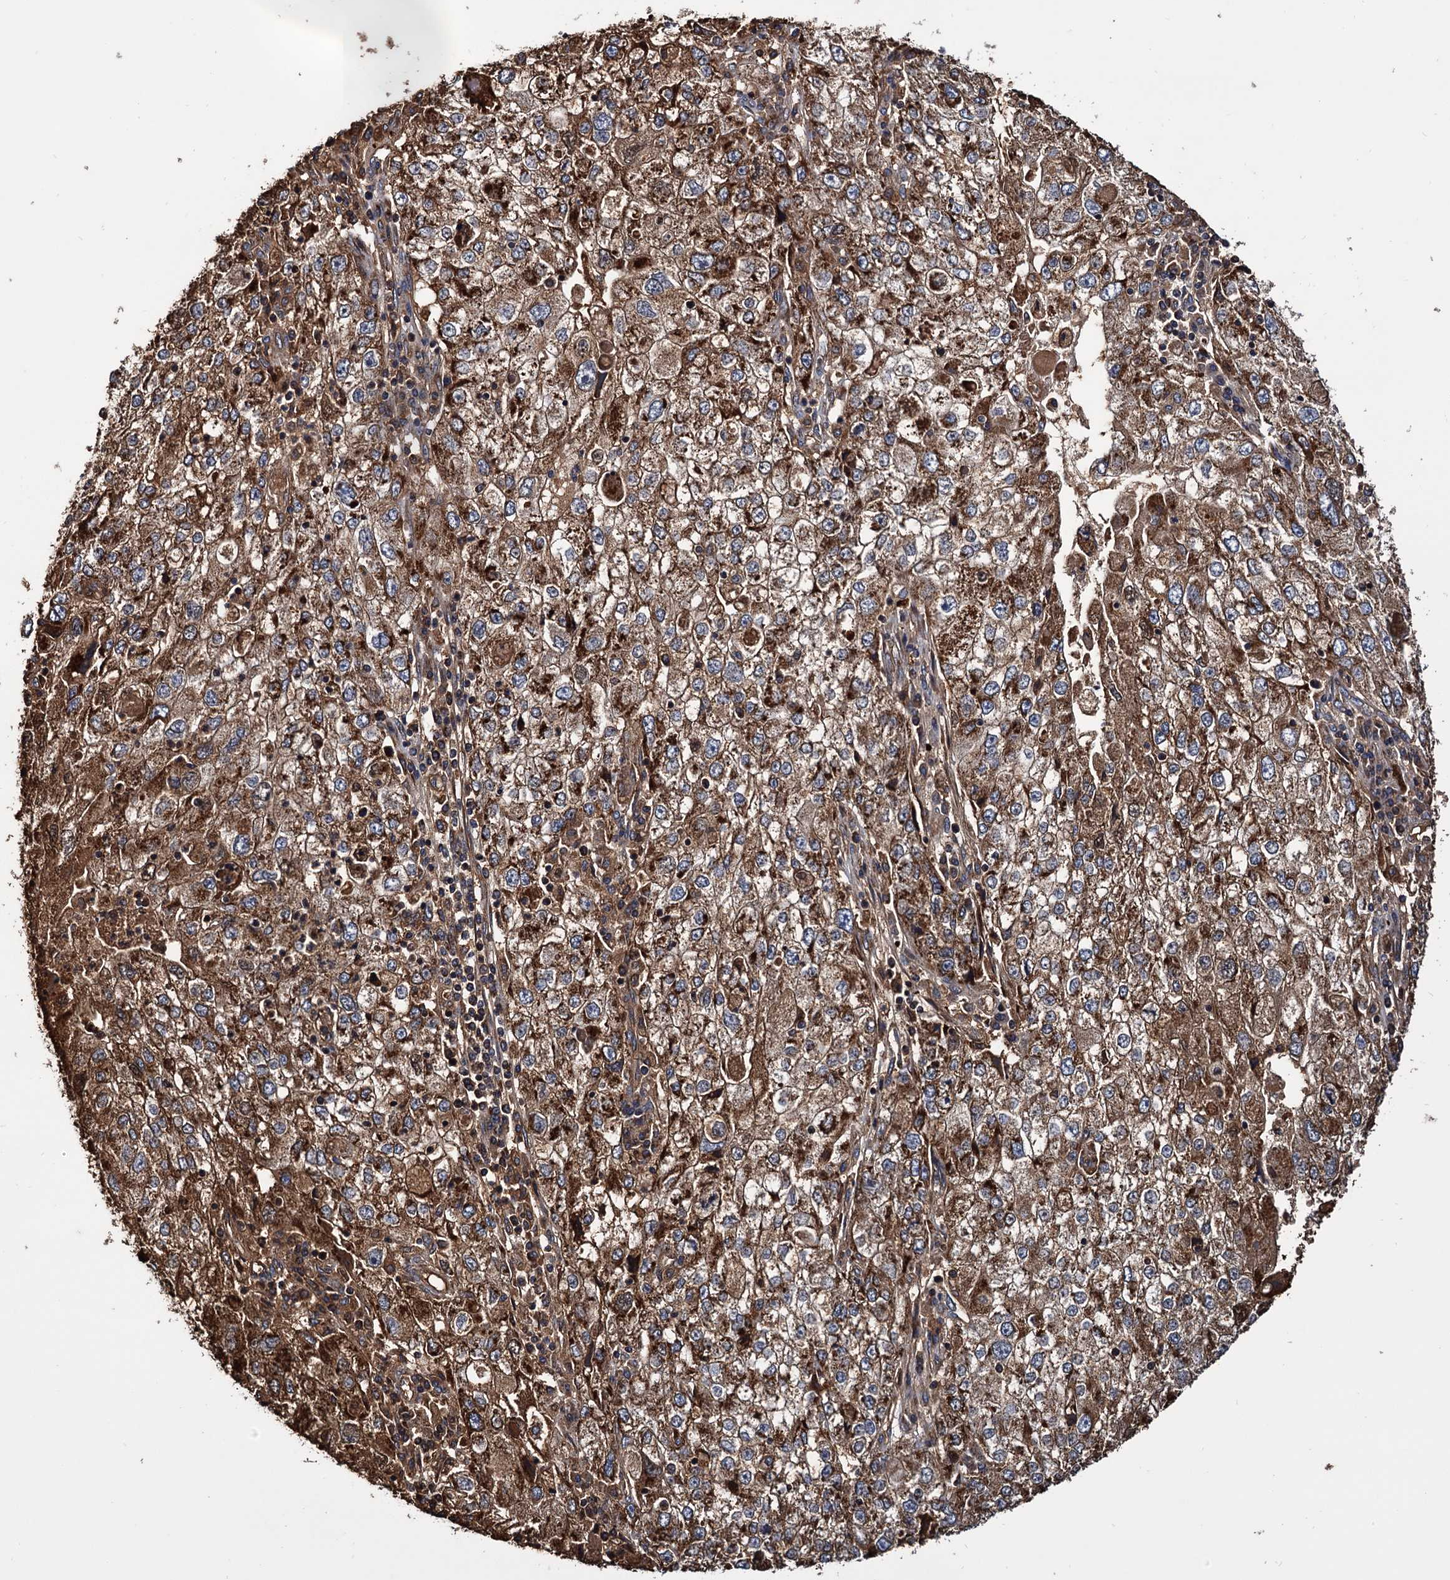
{"staining": {"intensity": "strong", "quantity": ">75%", "location": "cytoplasmic/membranous"}, "tissue": "endometrial cancer", "cell_type": "Tumor cells", "image_type": "cancer", "snomed": [{"axis": "morphology", "description": "Adenocarcinoma, NOS"}, {"axis": "topography", "description": "Endometrium"}], "caption": "Immunohistochemistry (IHC) micrograph of neoplastic tissue: human endometrial cancer (adenocarcinoma) stained using immunohistochemistry (IHC) demonstrates high levels of strong protein expression localized specifically in the cytoplasmic/membranous of tumor cells, appearing as a cytoplasmic/membranous brown color.", "gene": "MRPL42", "patient": {"sex": "female", "age": 49}}